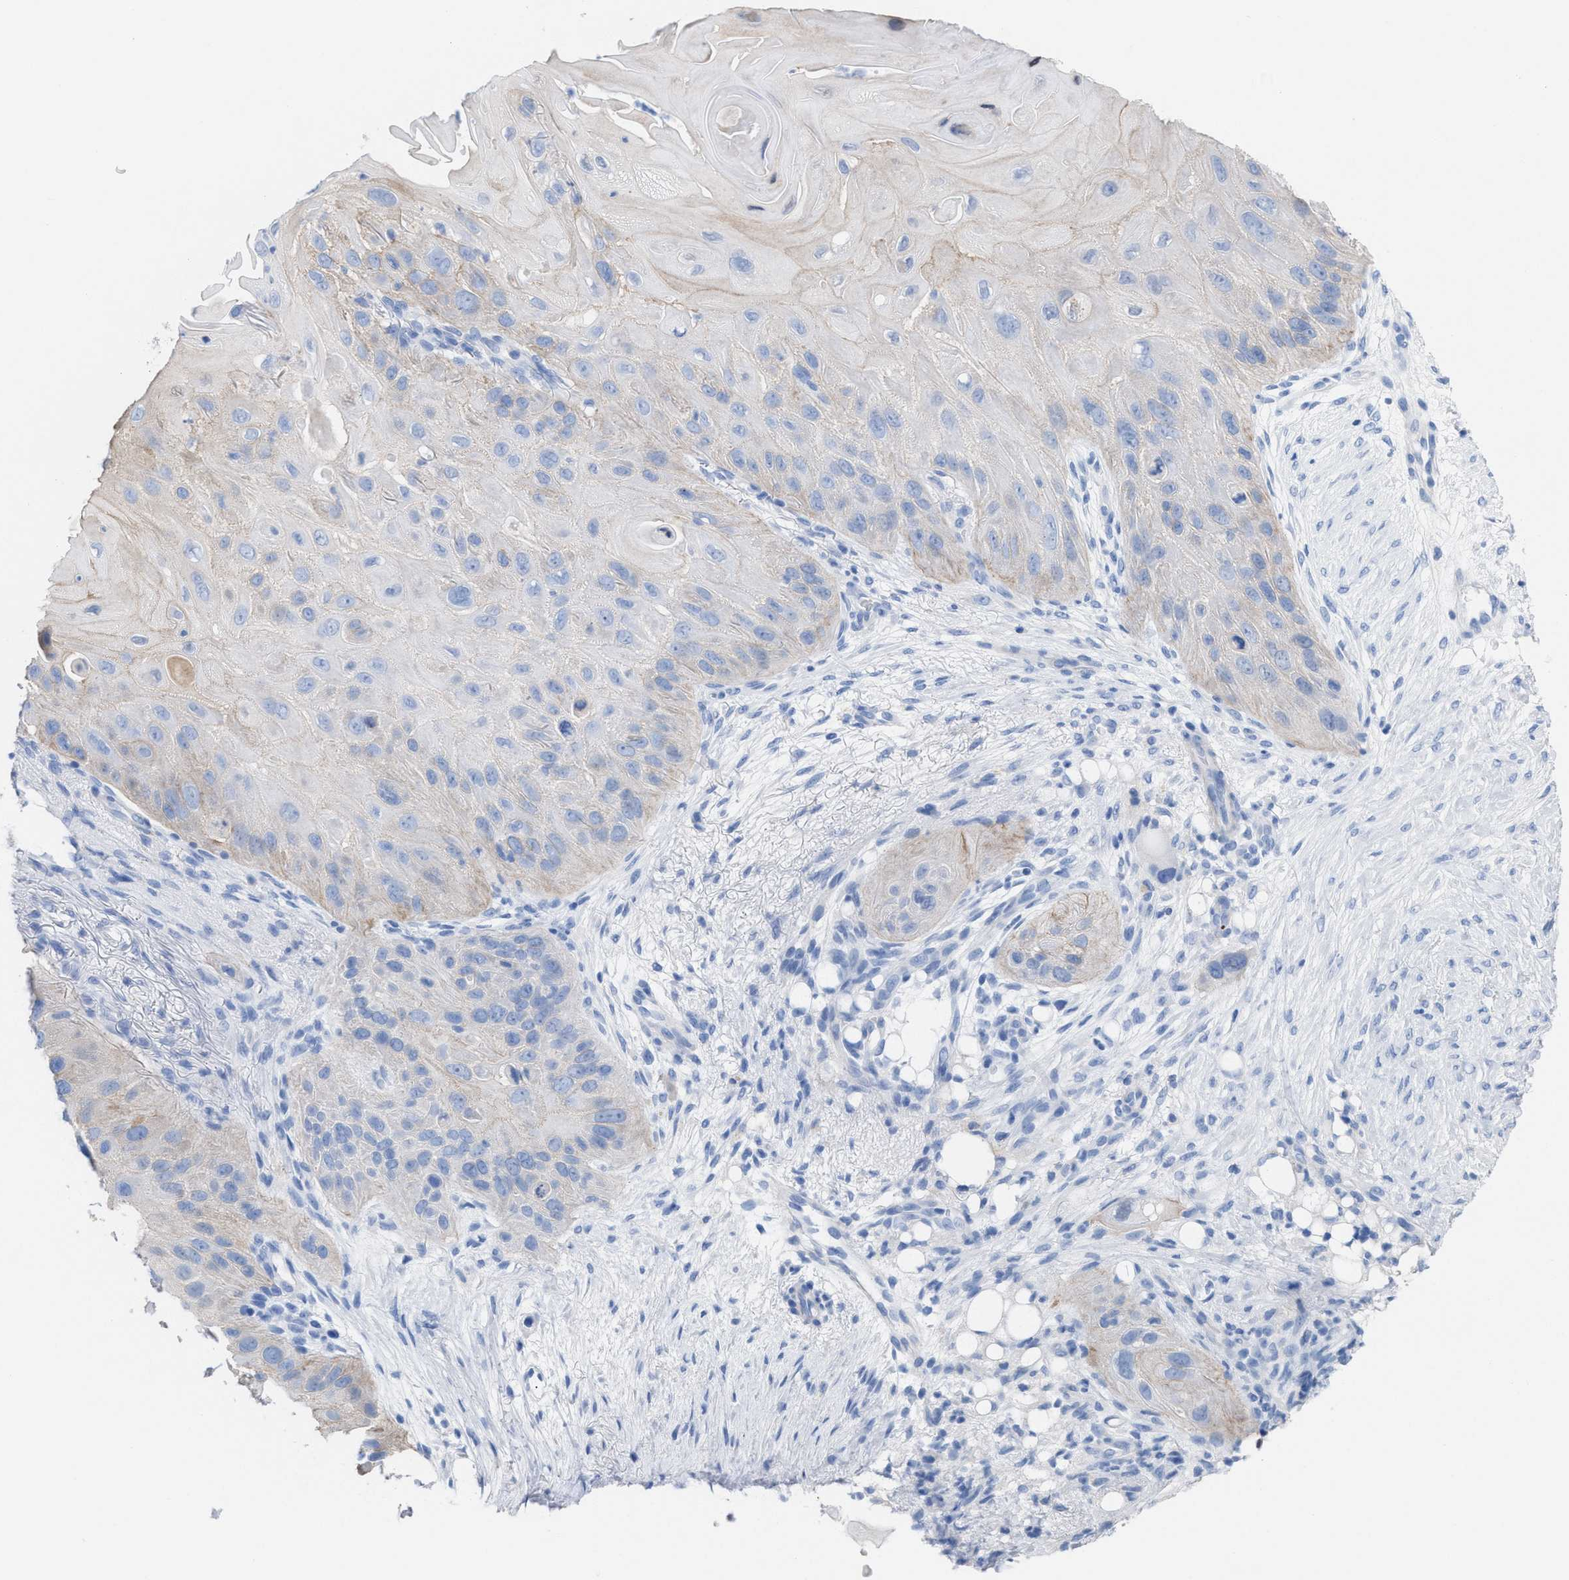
{"staining": {"intensity": "negative", "quantity": "none", "location": "none"}, "tissue": "skin cancer", "cell_type": "Tumor cells", "image_type": "cancer", "snomed": [{"axis": "morphology", "description": "Squamous cell carcinoma, NOS"}, {"axis": "topography", "description": "Skin"}], "caption": "Protein analysis of skin cancer (squamous cell carcinoma) demonstrates no significant staining in tumor cells.", "gene": "CPA1", "patient": {"sex": "female", "age": 77}}